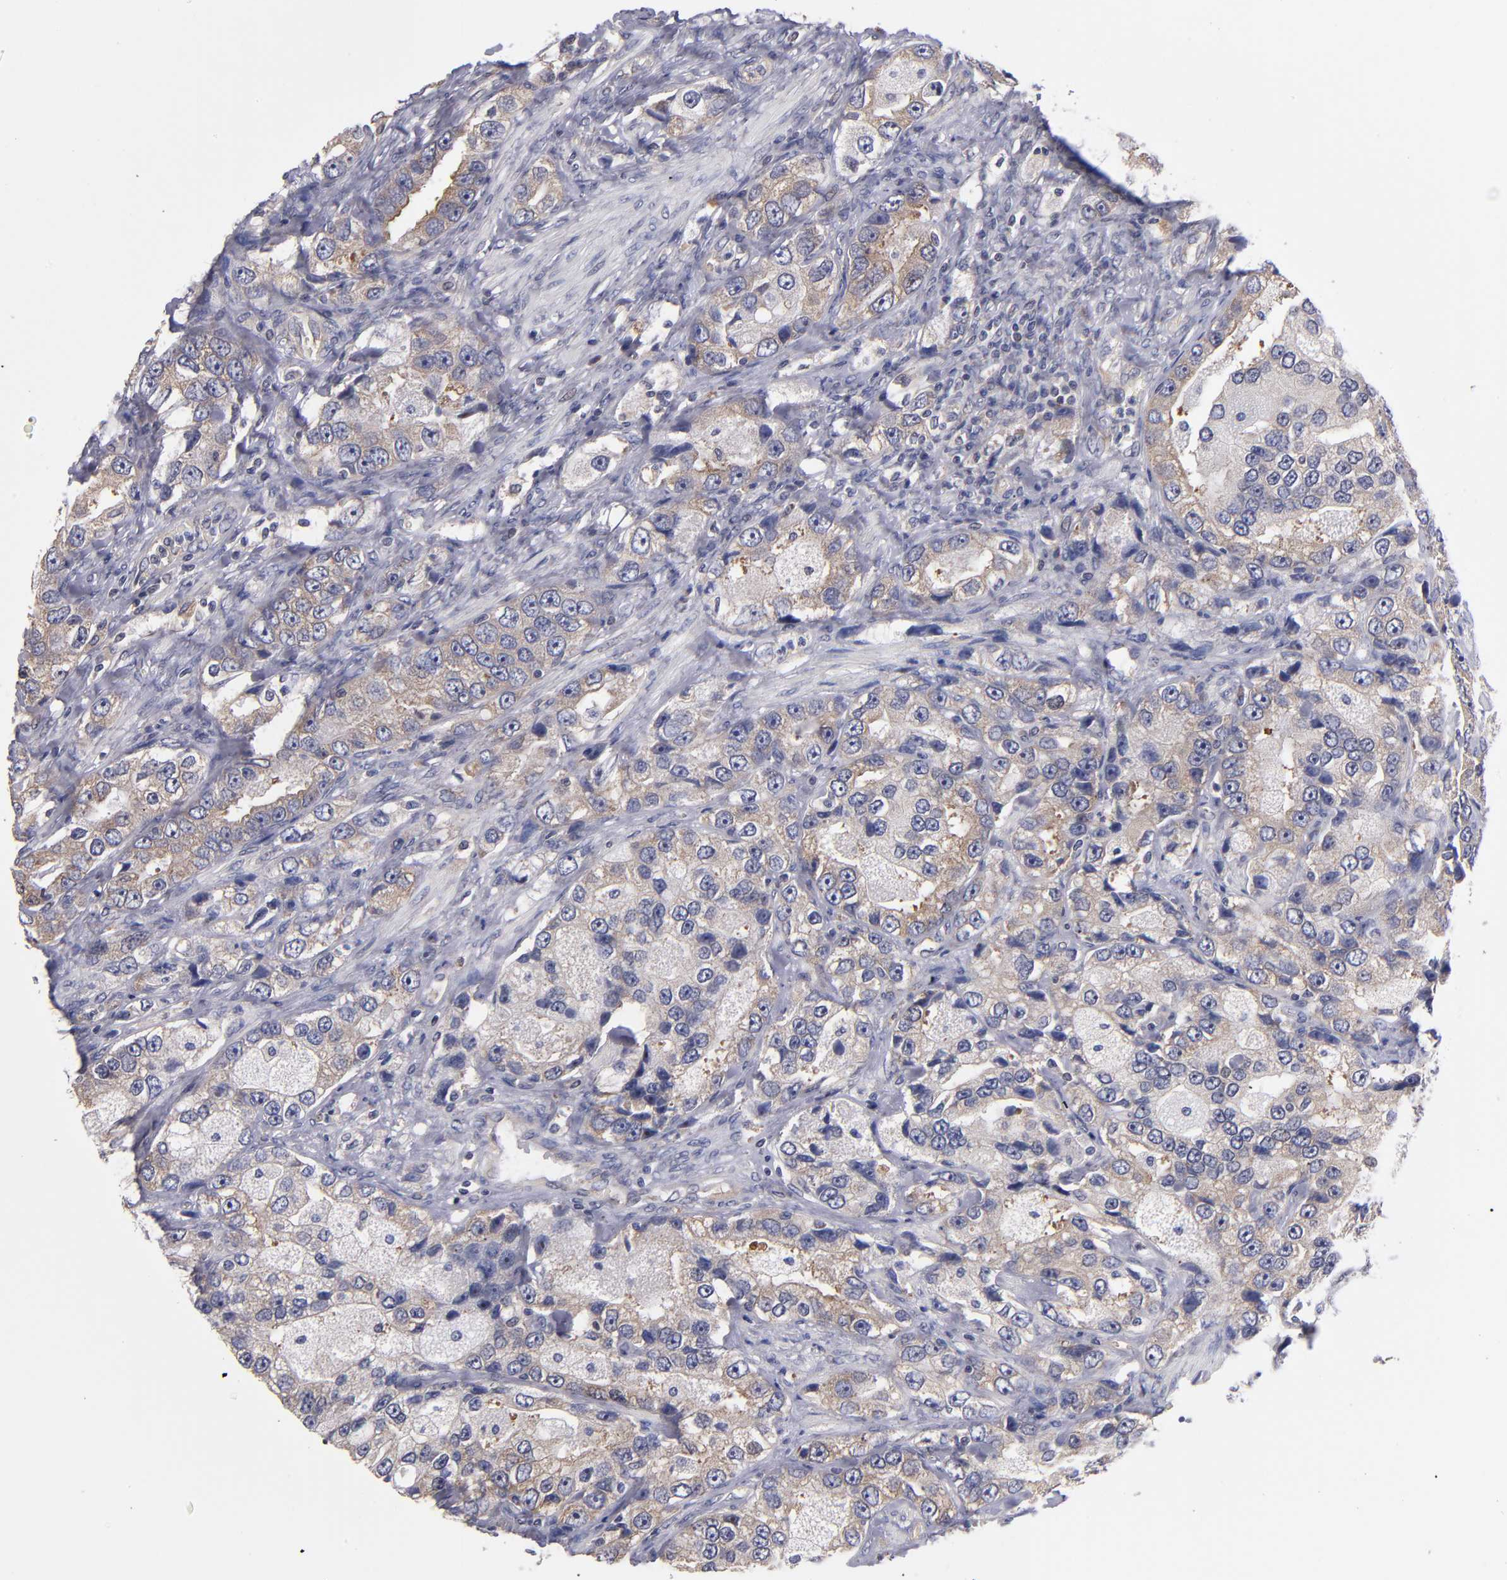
{"staining": {"intensity": "weak", "quantity": ">75%", "location": "cytoplasmic/membranous"}, "tissue": "prostate cancer", "cell_type": "Tumor cells", "image_type": "cancer", "snomed": [{"axis": "morphology", "description": "Adenocarcinoma, High grade"}, {"axis": "topography", "description": "Prostate"}], "caption": "High-grade adenocarcinoma (prostate) was stained to show a protein in brown. There is low levels of weak cytoplasmic/membranous positivity in about >75% of tumor cells. Immunohistochemistry (ihc) stains the protein in brown and the nuclei are stained blue.", "gene": "EIF3L", "patient": {"sex": "male", "age": 63}}